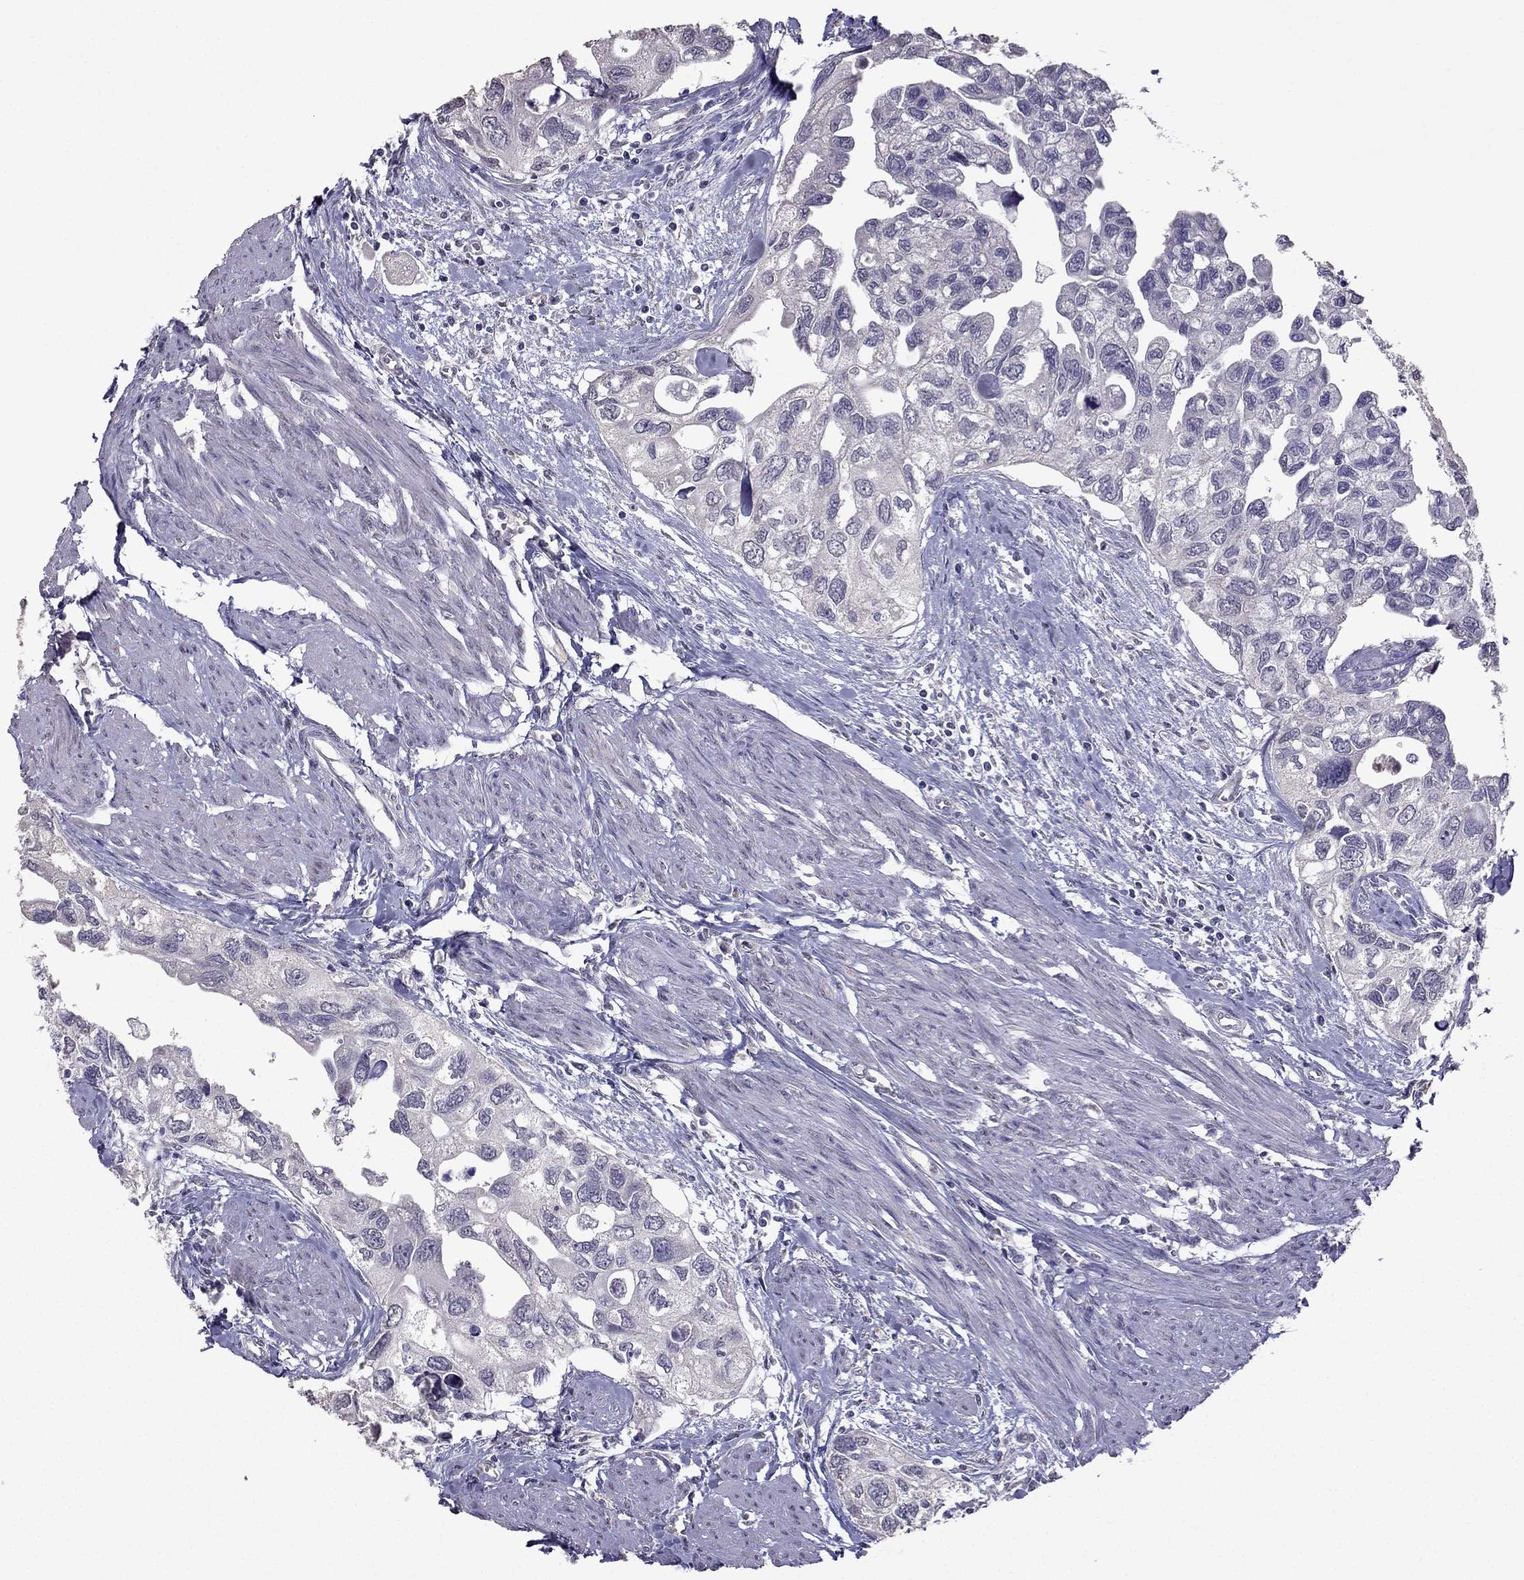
{"staining": {"intensity": "negative", "quantity": "none", "location": "none"}, "tissue": "urothelial cancer", "cell_type": "Tumor cells", "image_type": "cancer", "snomed": [{"axis": "morphology", "description": "Urothelial carcinoma, High grade"}, {"axis": "topography", "description": "Urinary bladder"}], "caption": "This is a micrograph of IHC staining of urothelial carcinoma (high-grade), which shows no expression in tumor cells.", "gene": "SCG5", "patient": {"sex": "male", "age": 59}}